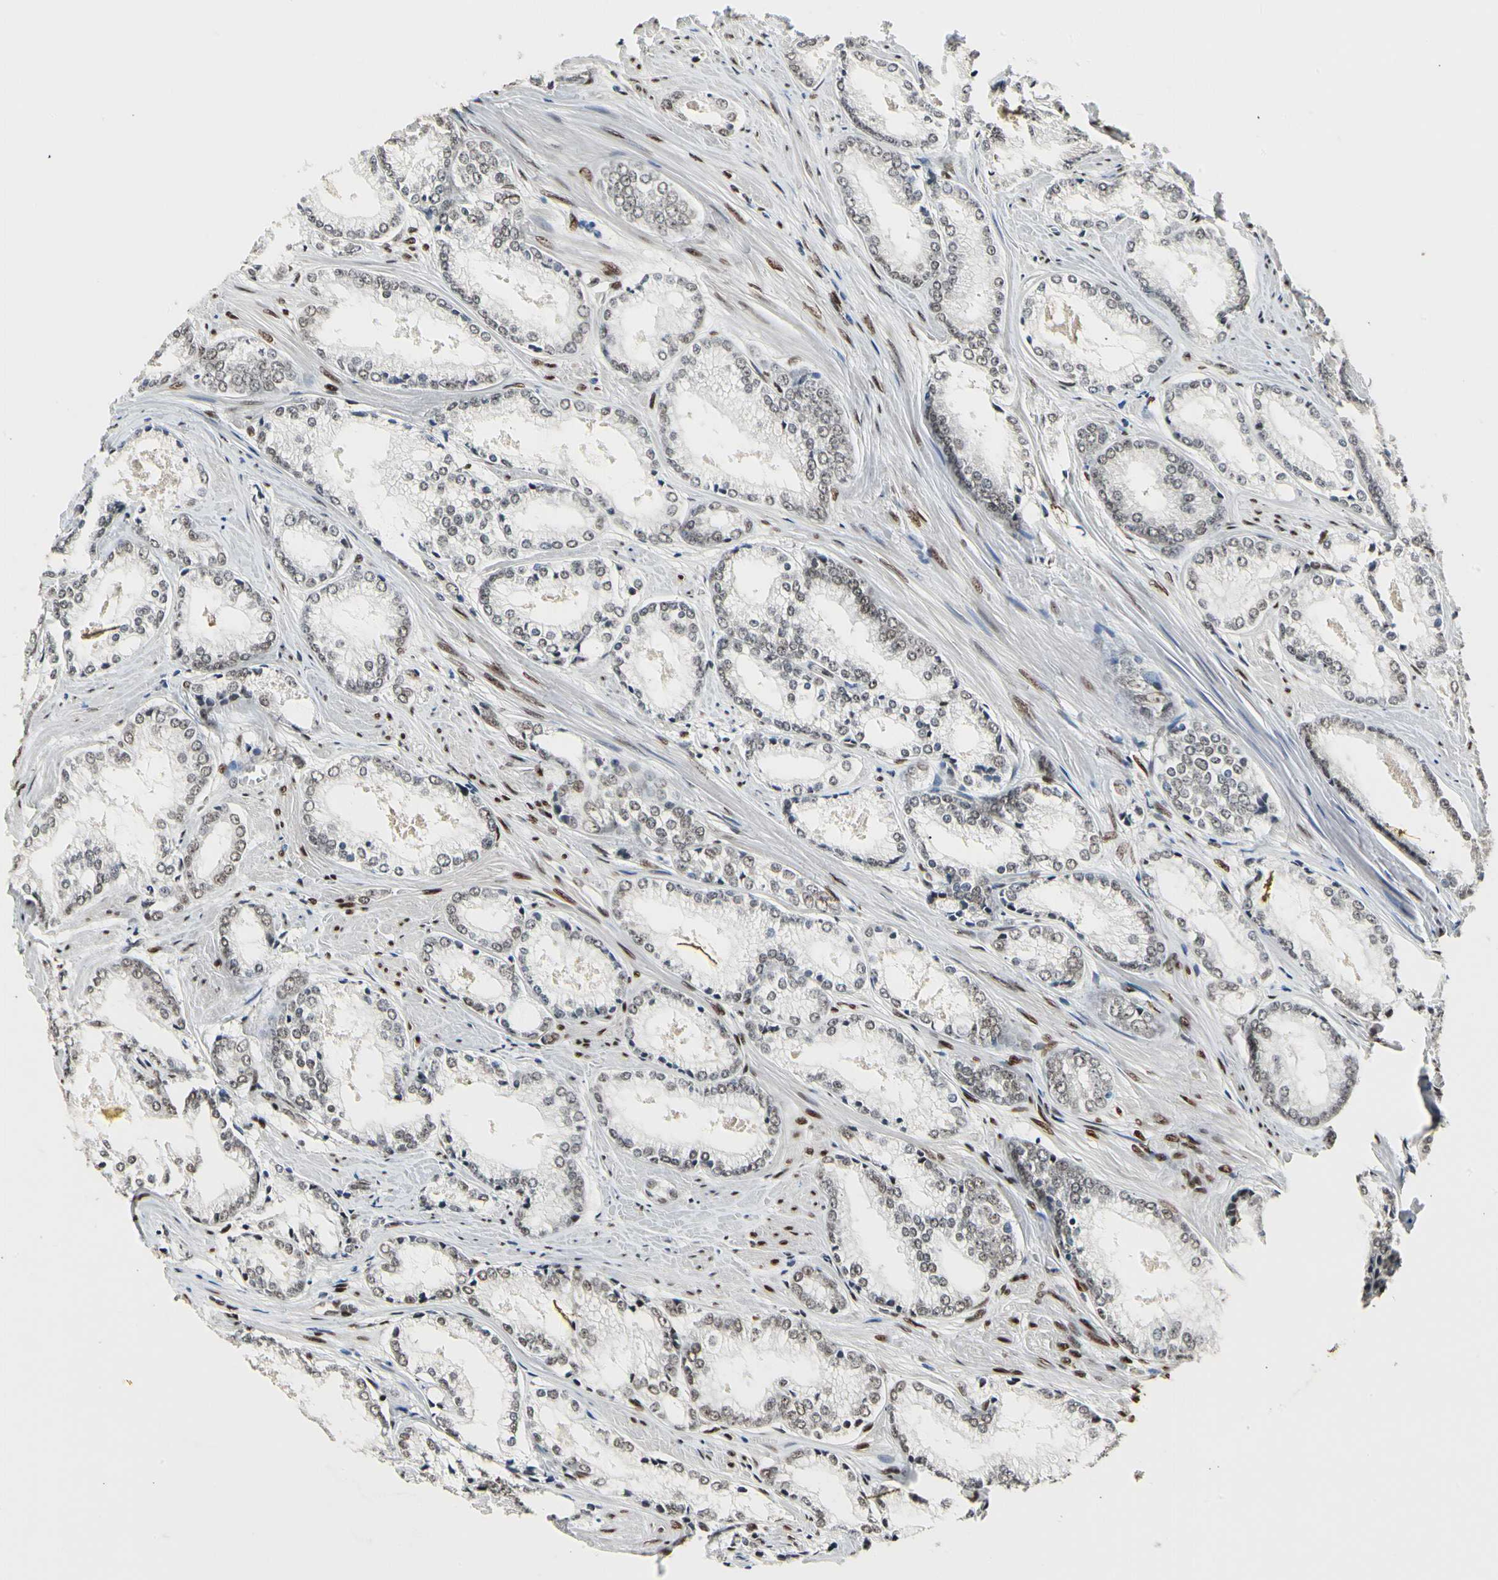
{"staining": {"intensity": "weak", "quantity": ">75%", "location": "nuclear"}, "tissue": "prostate cancer", "cell_type": "Tumor cells", "image_type": "cancer", "snomed": [{"axis": "morphology", "description": "Adenocarcinoma, Low grade"}, {"axis": "topography", "description": "Prostate"}], "caption": "Prostate cancer stained with a protein marker demonstrates weak staining in tumor cells.", "gene": "NFIA", "patient": {"sex": "male", "age": 64}}